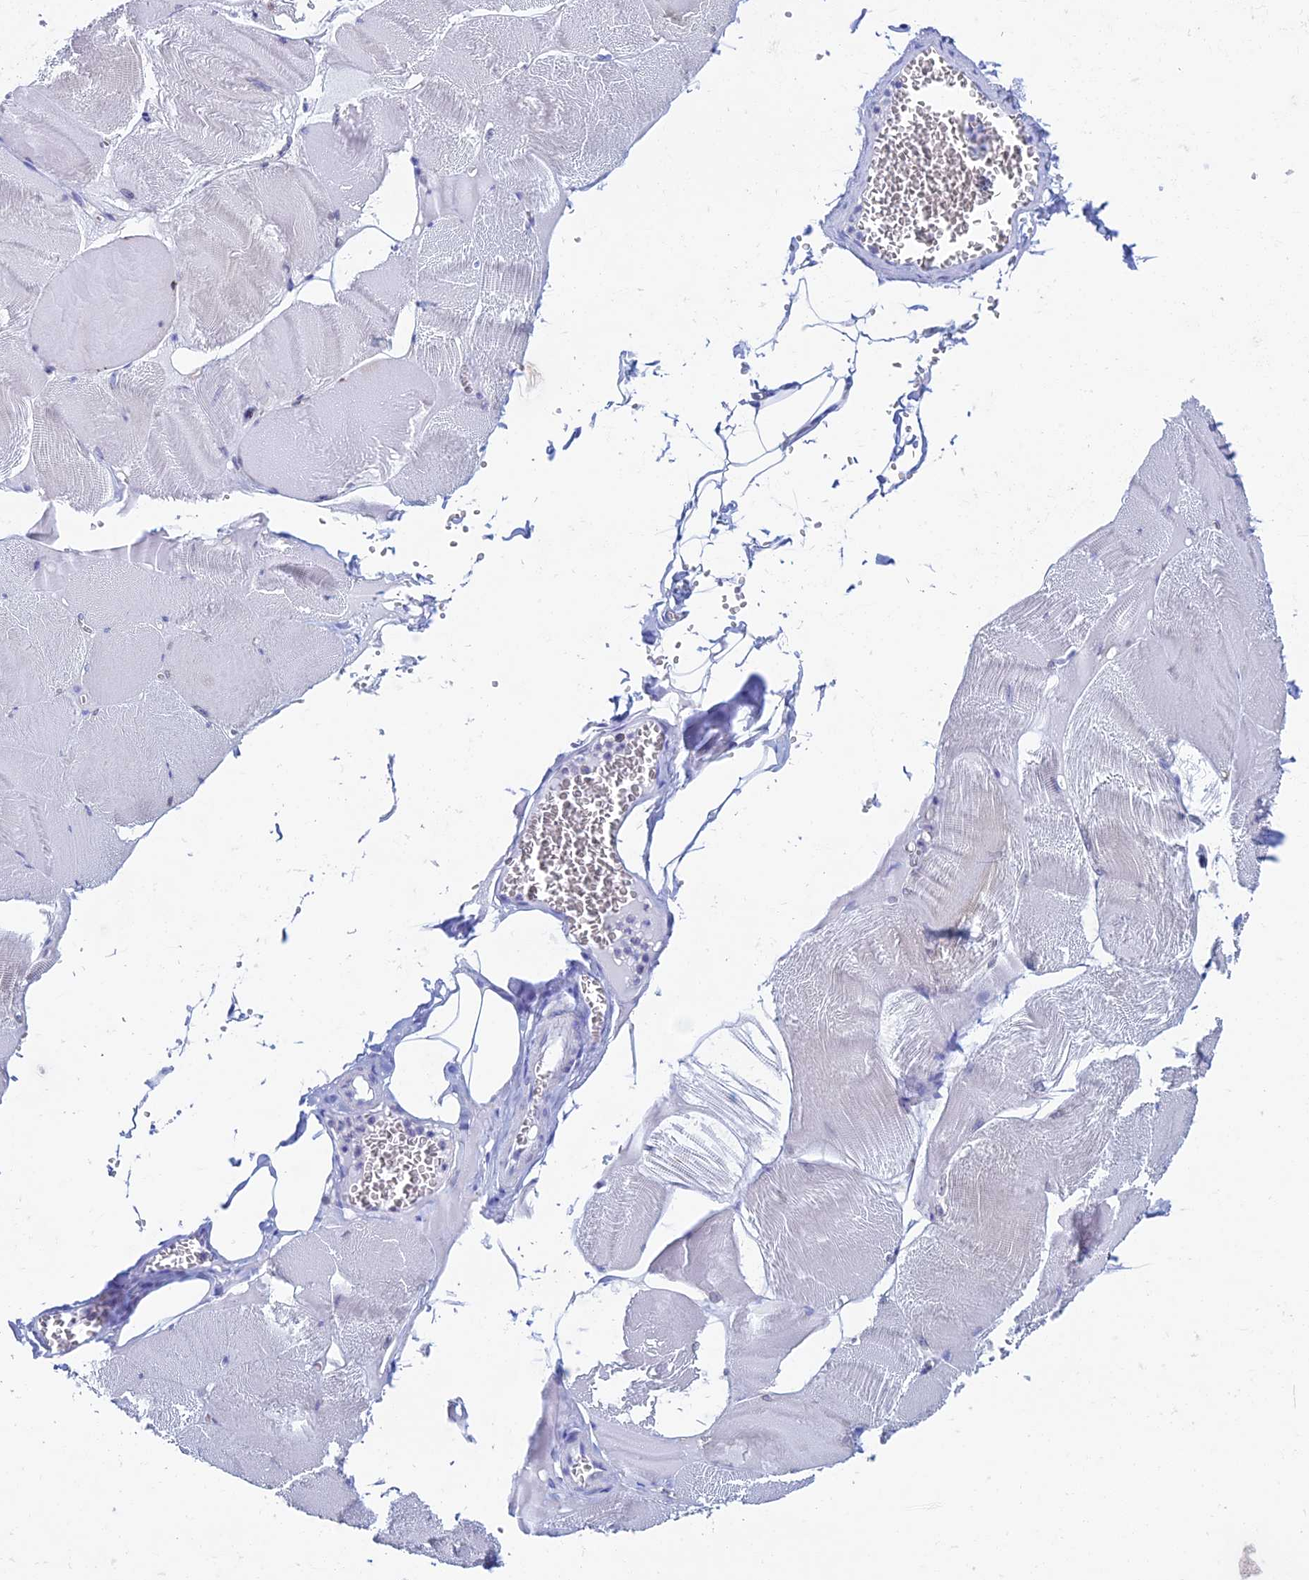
{"staining": {"intensity": "negative", "quantity": "none", "location": "none"}, "tissue": "skeletal muscle", "cell_type": "Myocytes", "image_type": "normal", "snomed": [{"axis": "morphology", "description": "Normal tissue, NOS"}, {"axis": "morphology", "description": "Basal cell carcinoma"}, {"axis": "topography", "description": "Skeletal muscle"}], "caption": "Myocytes show no significant protein expression in normal skeletal muscle. (DAB (3,3'-diaminobenzidine) immunohistochemistry (IHC) visualized using brightfield microscopy, high magnification).", "gene": "KCNK17", "patient": {"sex": "female", "age": 64}}